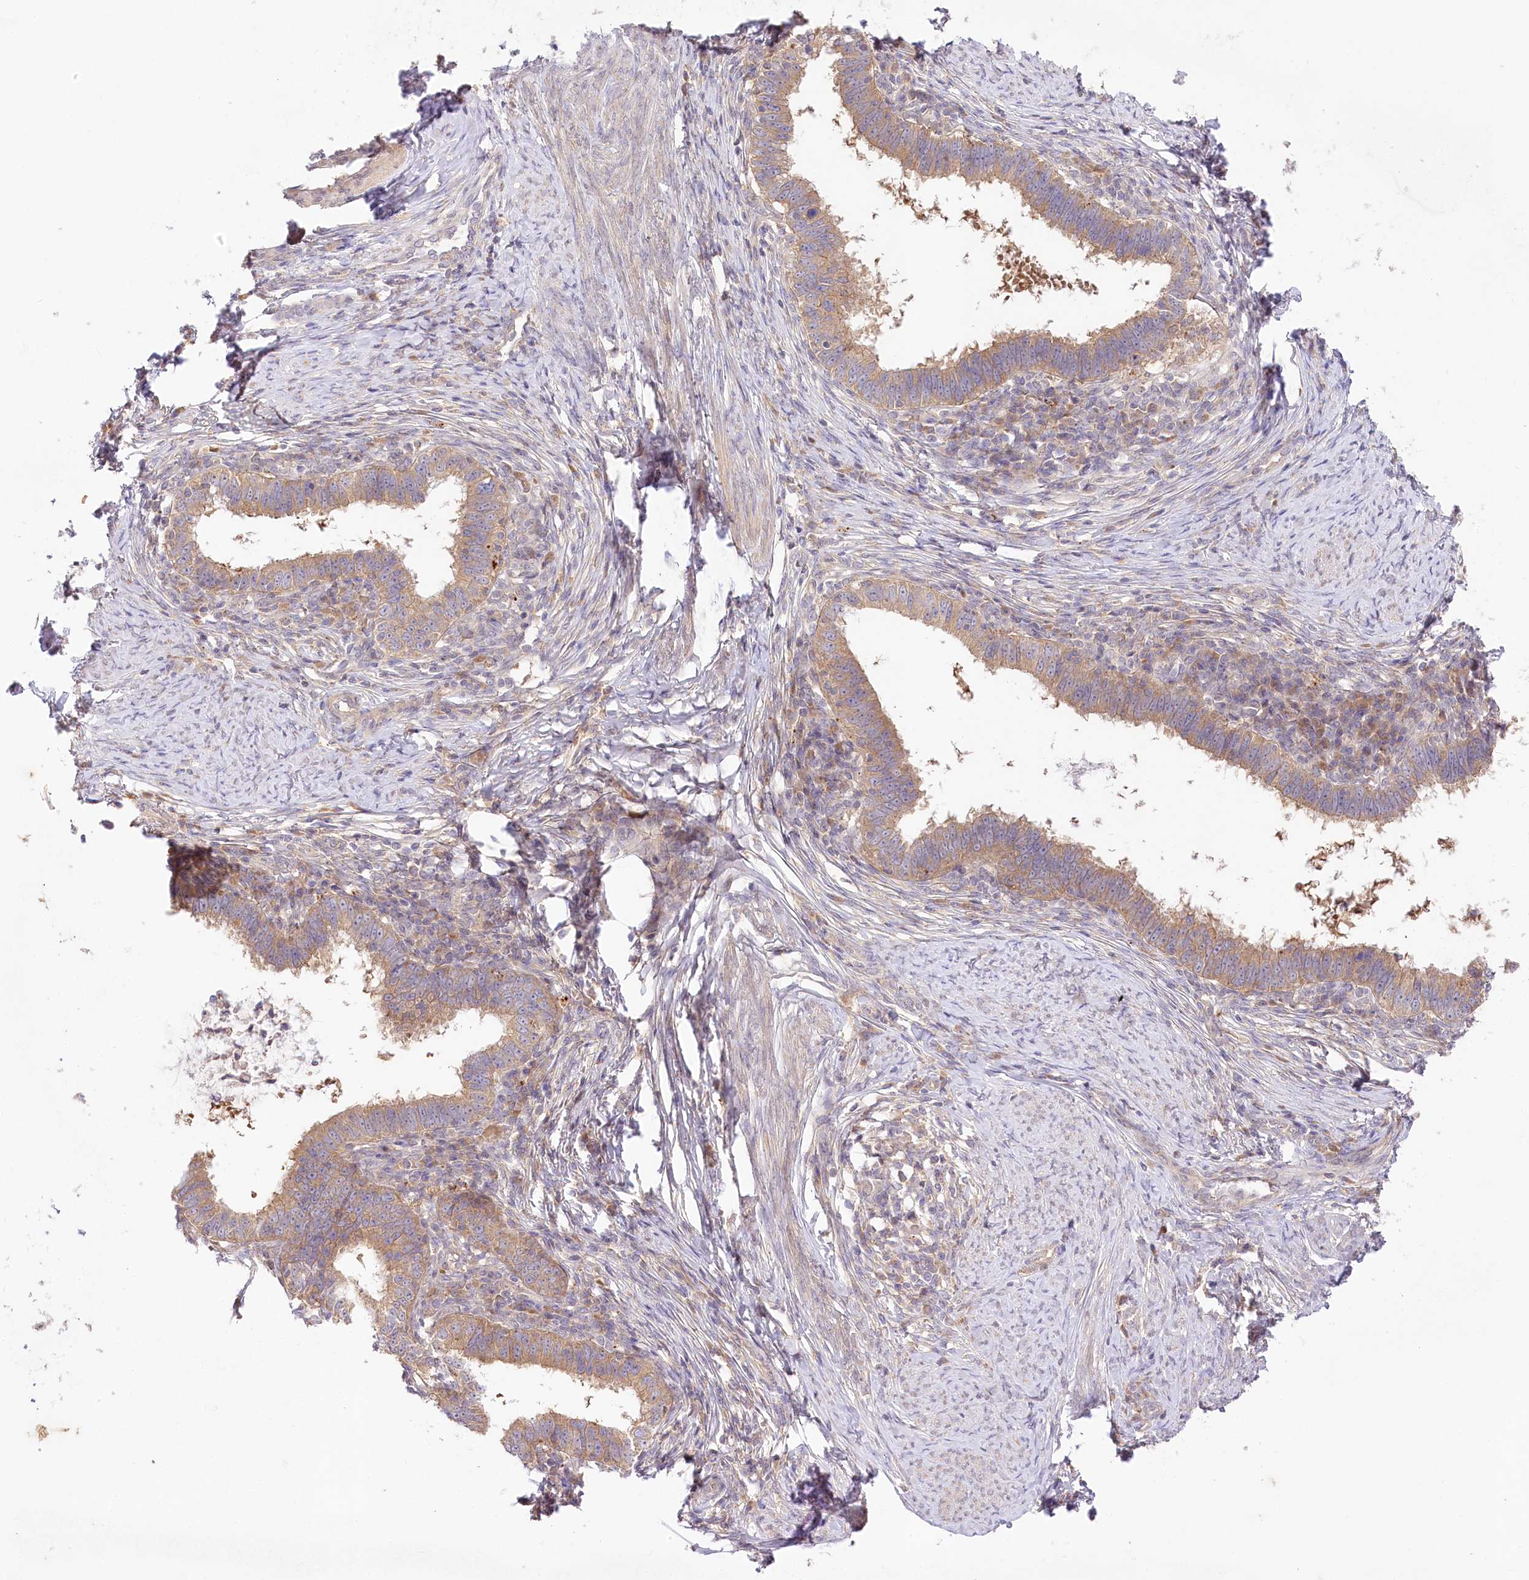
{"staining": {"intensity": "moderate", "quantity": ">75%", "location": "cytoplasmic/membranous"}, "tissue": "cervical cancer", "cell_type": "Tumor cells", "image_type": "cancer", "snomed": [{"axis": "morphology", "description": "Adenocarcinoma, NOS"}, {"axis": "topography", "description": "Cervix"}], "caption": "Cervical cancer stained for a protein (brown) reveals moderate cytoplasmic/membranous positive staining in about >75% of tumor cells.", "gene": "PYROXD1", "patient": {"sex": "female", "age": 36}}